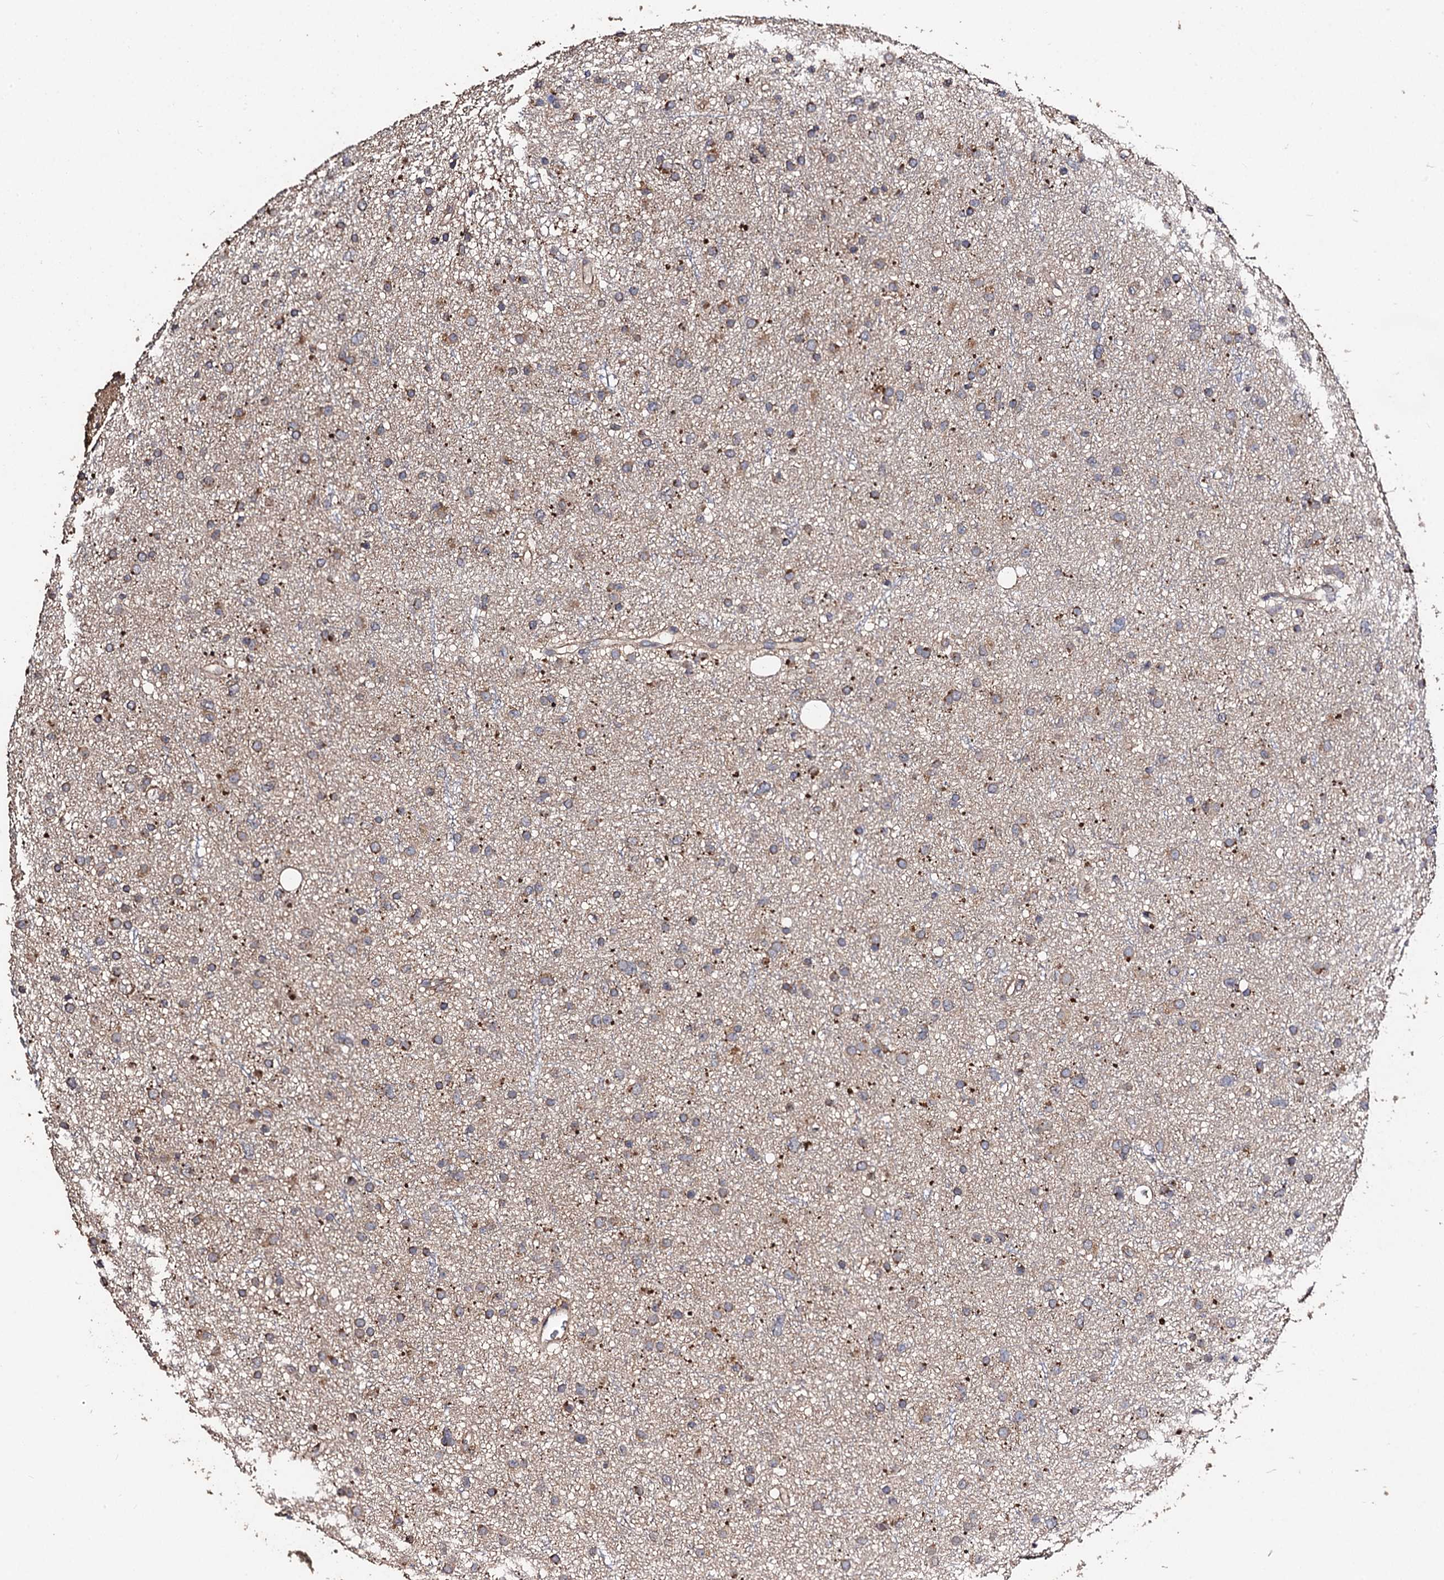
{"staining": {"intensity": "moderate", "quantity": ">75%", "location": "cytoplasmic/membranous"}, "tissue": "glioma", "cell_type": "Tumor cells", "image_type": "cancer", "snomed": [{"axis": "morphology", "description": "Glioma, malignant, Low grade"}, {"axis": "topography", "description": "Cerebral cortex"}], "caption": "Immunohistochemistry staining of malignant glioma (low-grade), which demonstrates medium levels of moderate cytoplasmic/membranous expression in approximately >75% of tumor cells indicating moderate cytoplasmic/membranous protein staining. The staining was performed using DAB (brown) for protein detection and nuclei were counterstained in hematoxylin (blue).", "gene": "PPTC7", "patient": {"sex": "female", "age": 39}}